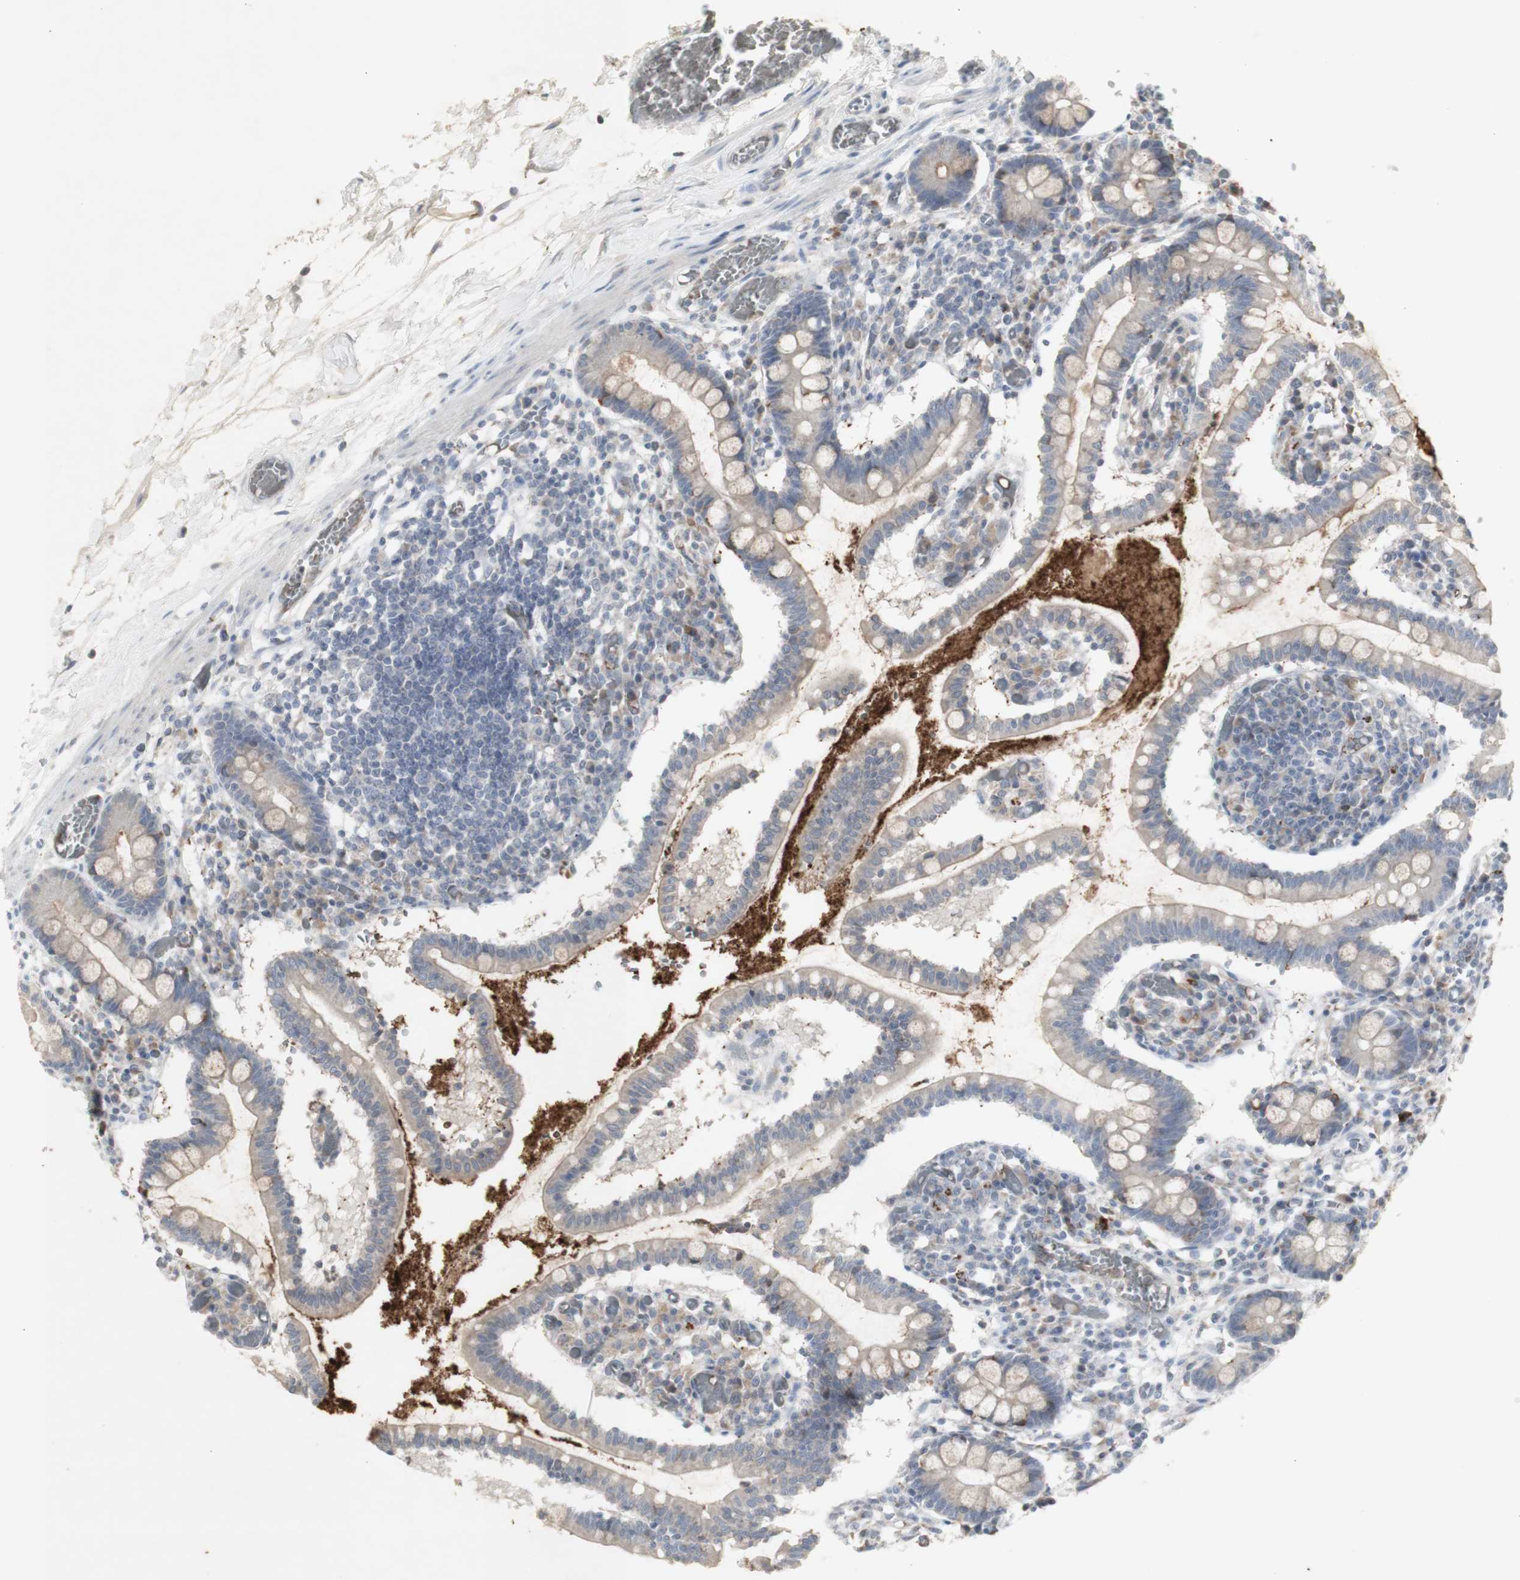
{"staining": {"intensity": "weak", "quantity": ">75%", "location": "cytoplasmic/membranous"}, "tissue": "small intestine", "cell_type": "Glandular cells", "image_type": "normal", "snomed": [{"axis": "morphology", "description": "Normal tissue, NOS"}, {"axis": "topography", "description": "Small intestine"}], "caption": "Glandular cells exhibit low levels of weak cytoplasmic/membranous expression in approximately >75% of cells in unremarkable human small intestine. The protein of interest is shown in brown color, while the nuclei are stained blue.", "gene": "INS", "patient": {"sex": "female", "age": 61}}